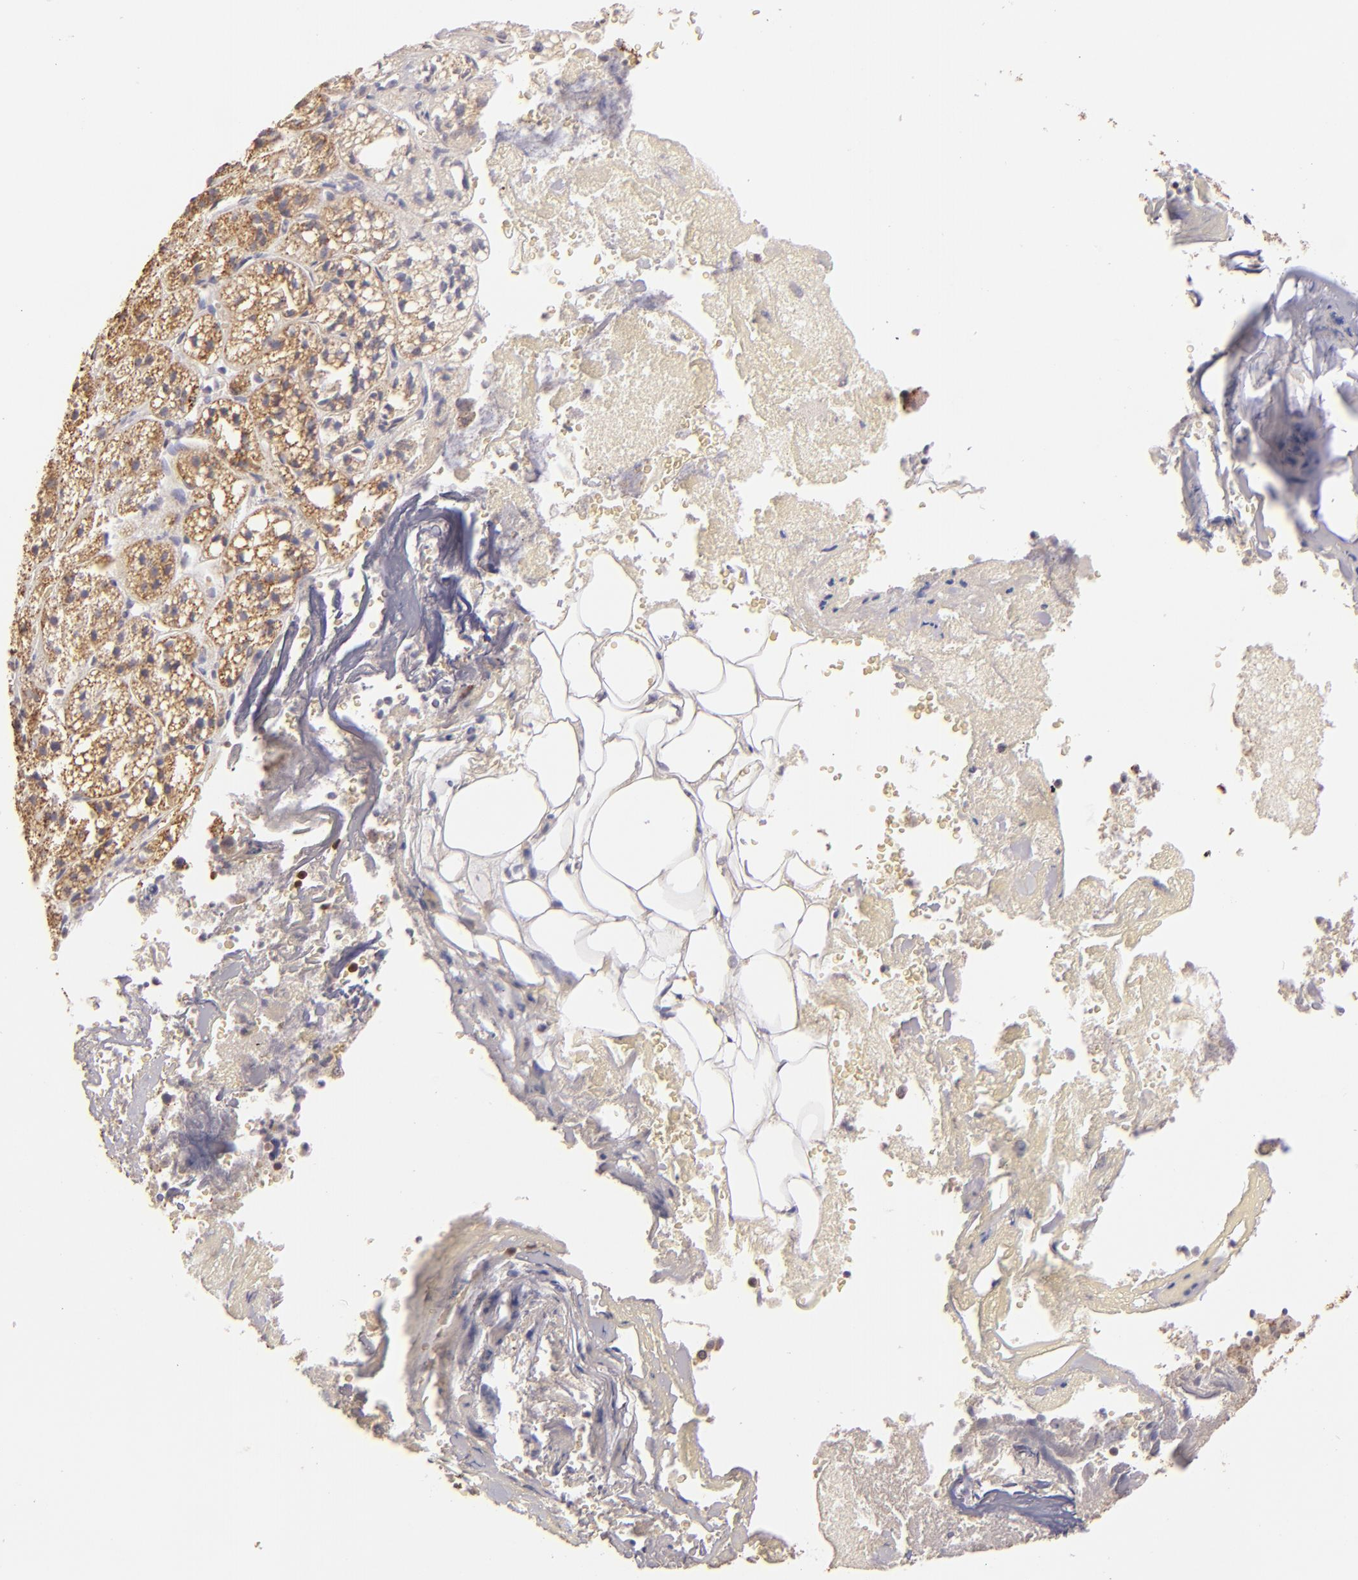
{"staining": {"intensity": "strong", "quantity": ">75%", "location": "cytoplasmic/membranous"}, "tissue": "adrenal gland", "cell_type": "Glandular cells", "image_type": "normal", "snomed": [{"axis": "morphology", "description": "Normal tissue, NOS"}, {"axis": "topography", "description": "Adrenal gland"}], "caption": "Protein expression analysis of unremarkable adrenal gland demonstrates strong cytoplasmic/membranous staining in approximately >75% of glandular cells.", "gene": "ZAP70", "patient": {"sex": "female", "age": 71}}